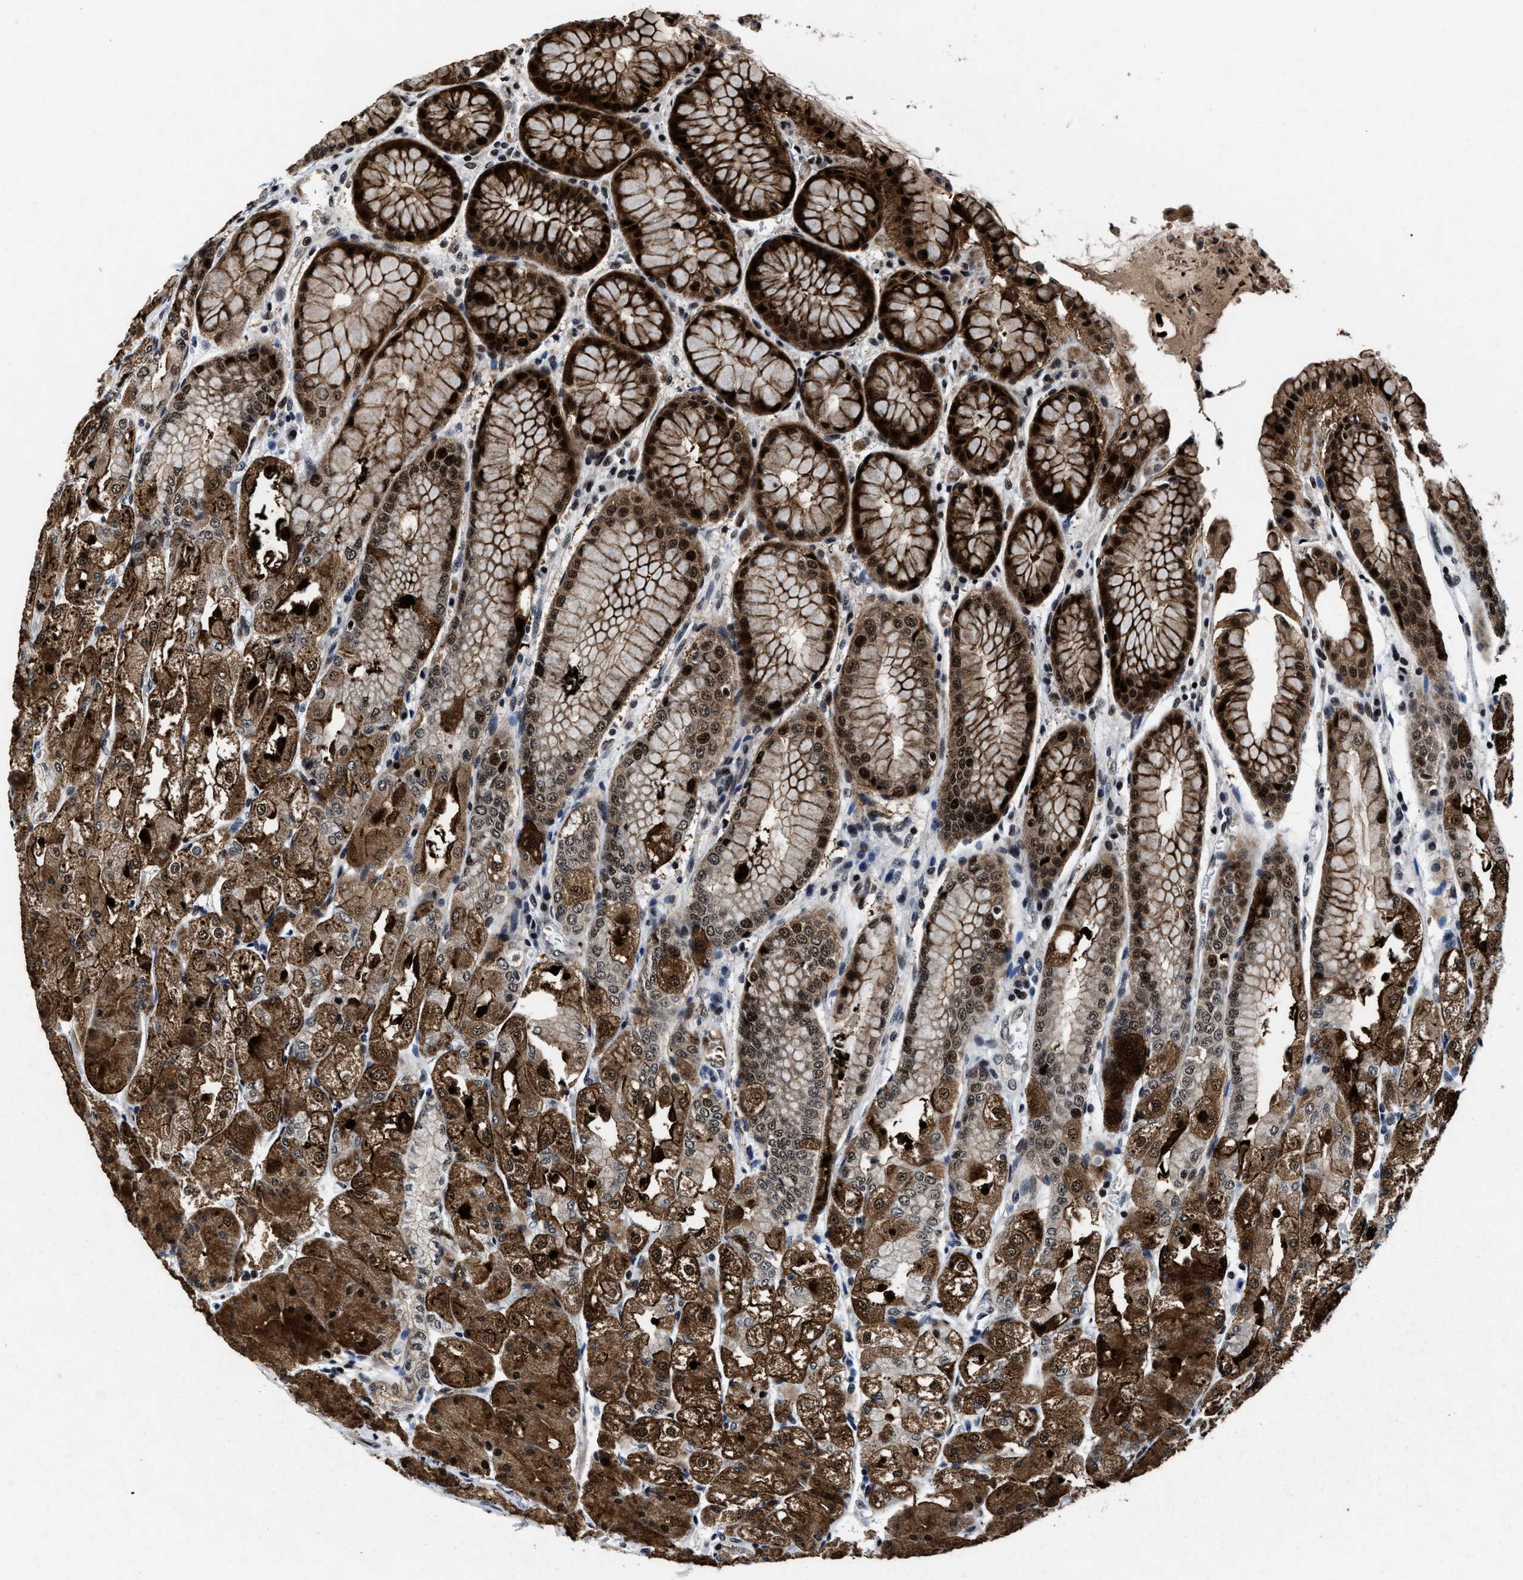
{"staining": {"intensity": "strong", "quantity": ">75%", "location": "cytoplasmic/membranous,nuclear"}, "tissue": "stomach", "cell_type": "Glandular cells", "image_type": "normal", "snomed": [{"axis": "morphology", "description": "Normal tissue, NOS"}, {"axis": "topography", "description": "Stomach, upper"}], "caption": "DAB (3,3'-diaminobenzidine) immunohistochemical staining of unremarkable human stomach reveals strong cytoplasmic/membranous,nuclear protein staining in about >75% of glandular cells. (IHC, brightfield microscopy, high magnification).", "gene": "ZNF233", "patient": {"sex": "male", "age": 72}}